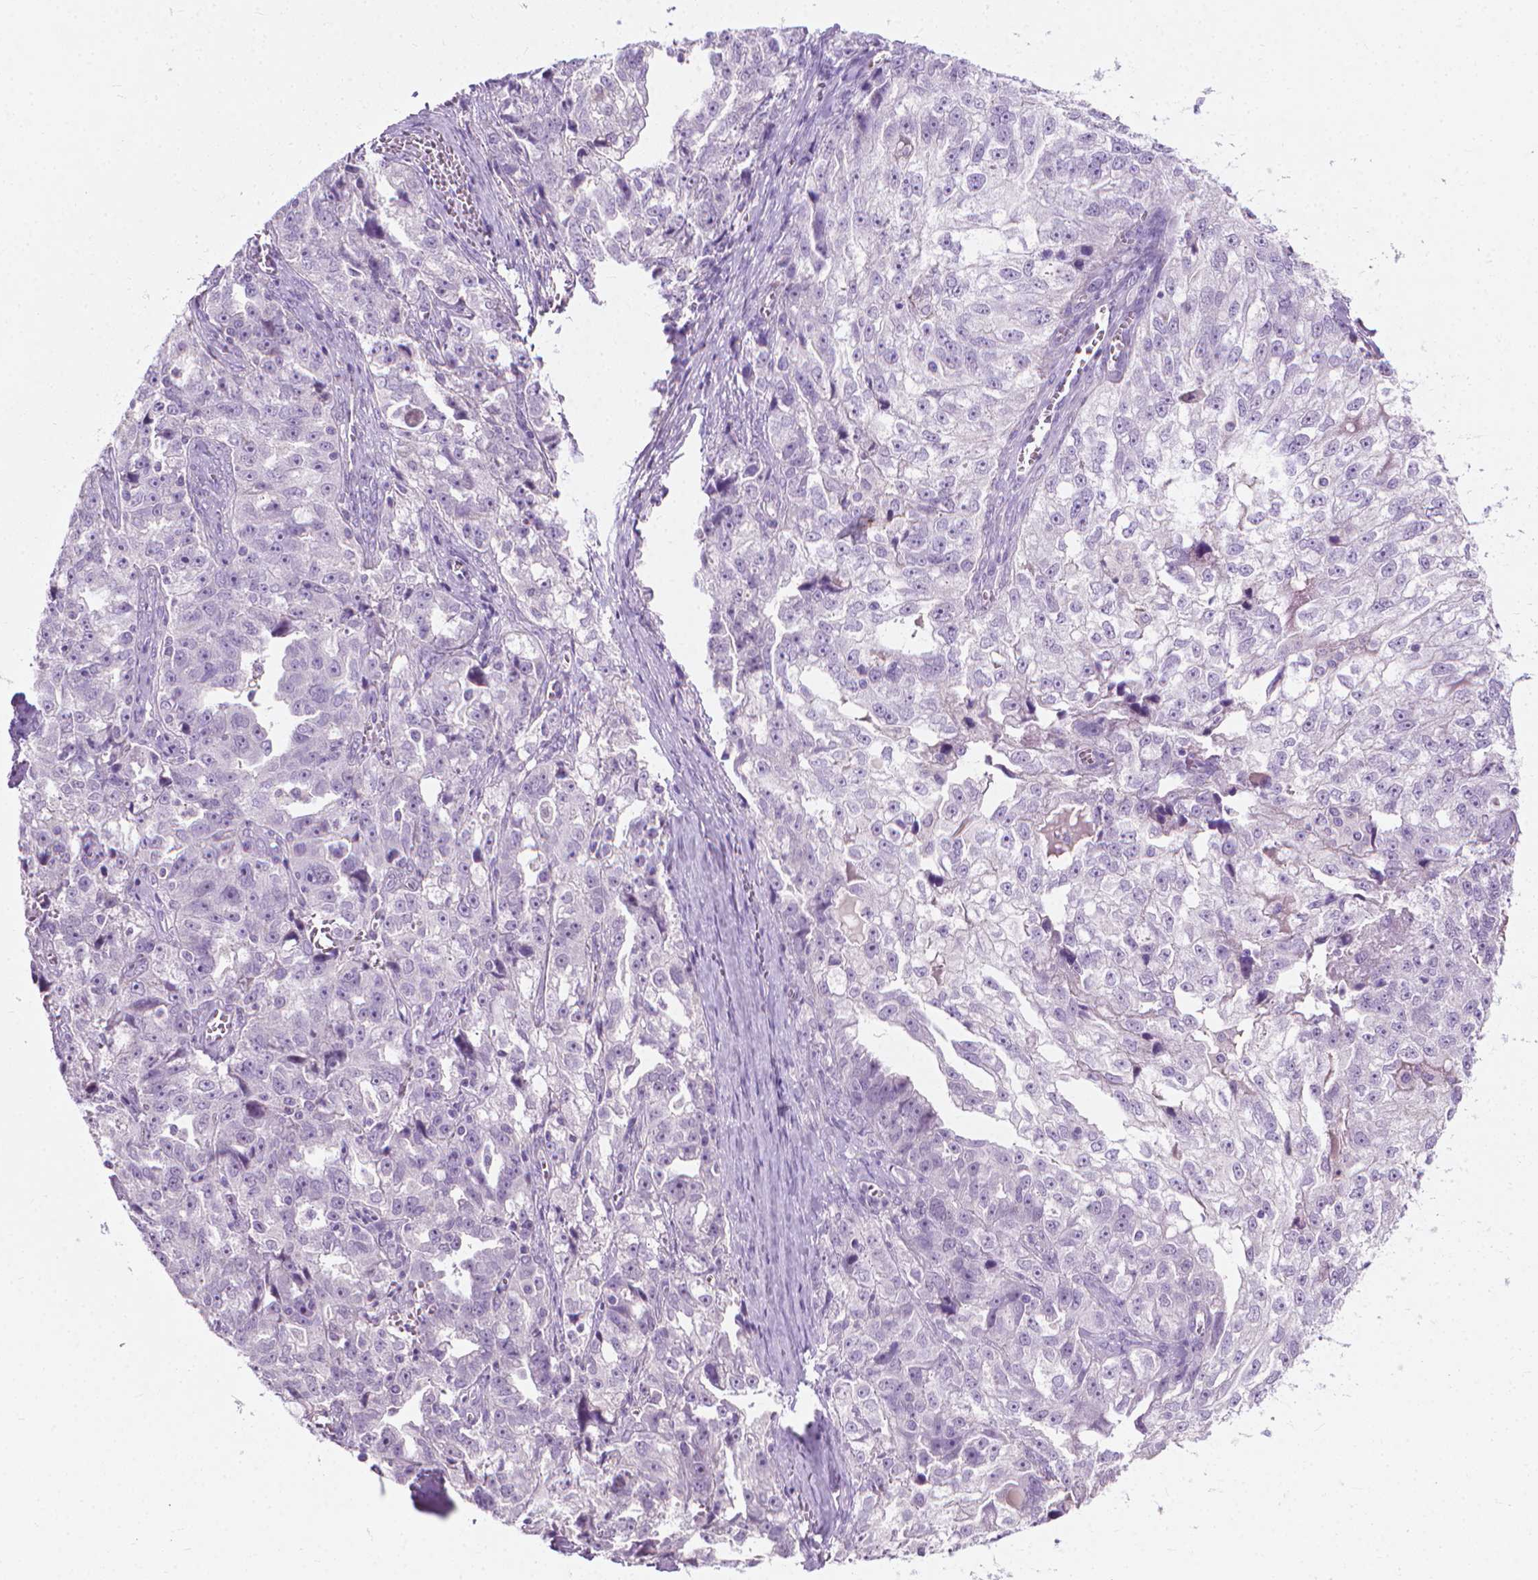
{"staining": {"intensity": "negative", "quantity": "none", "location": "none"}, "tissue": "ovarian cancer", "cell_type": "Tumor cells", "image_type": "cancer", "snomed": [{"axis": "morphology", "description": "Cystadenocarcinoma, serous, NOS"}, {"axis": "topography", "description": "Ovary"}], "caption": "Immunohistochemistry micrograph of human ovarian cancer (serous cystadenocarcinoma) stained for a protein (brown), which exhibits no expression in tumor cells.", "gene": "KRT73", "patient": {"sex": "female", "age": 51}}